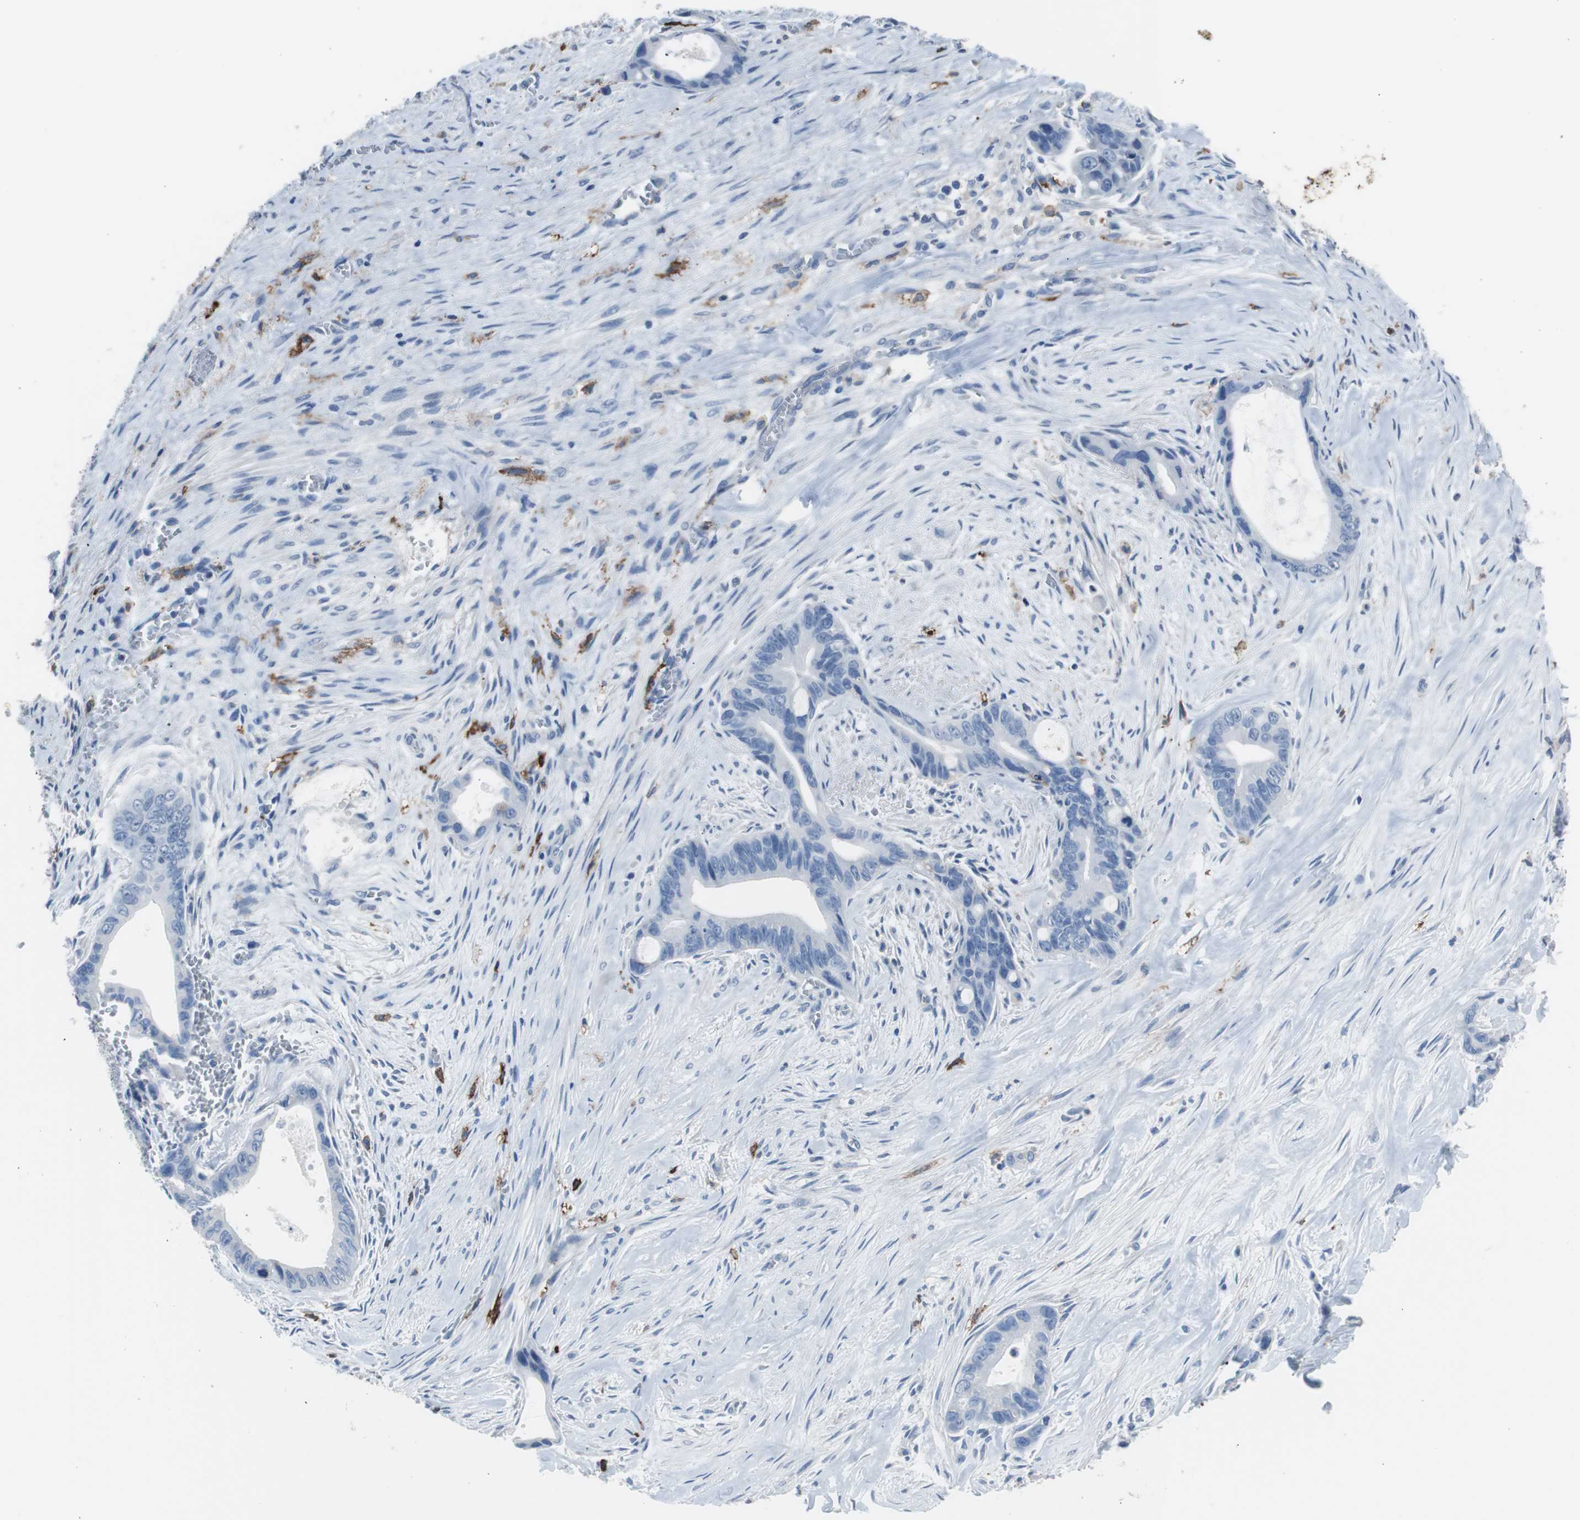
{"staining": {"intensity": "negative", "quantity": "none", "location": "none"}, "tissue": "liver cancer", "cell_type": "Tumor cells", "image_type": "cancer", "snomed": [{"axis": "morphology", "description": "Cholangiocarcinoma"}, {"axis": "topography", "description": "Liver"}], "caption": "Immunohistochemistry photomicrograph of neoplastic tissue: liver cancer (cholangiocarcinoma) stained with DAB (3,3'-diaminobenzidine) shows no significant protein staining in tumor cells.", "gene": "FCGR2B", "patient": {"sex": "female", "age": 55}}